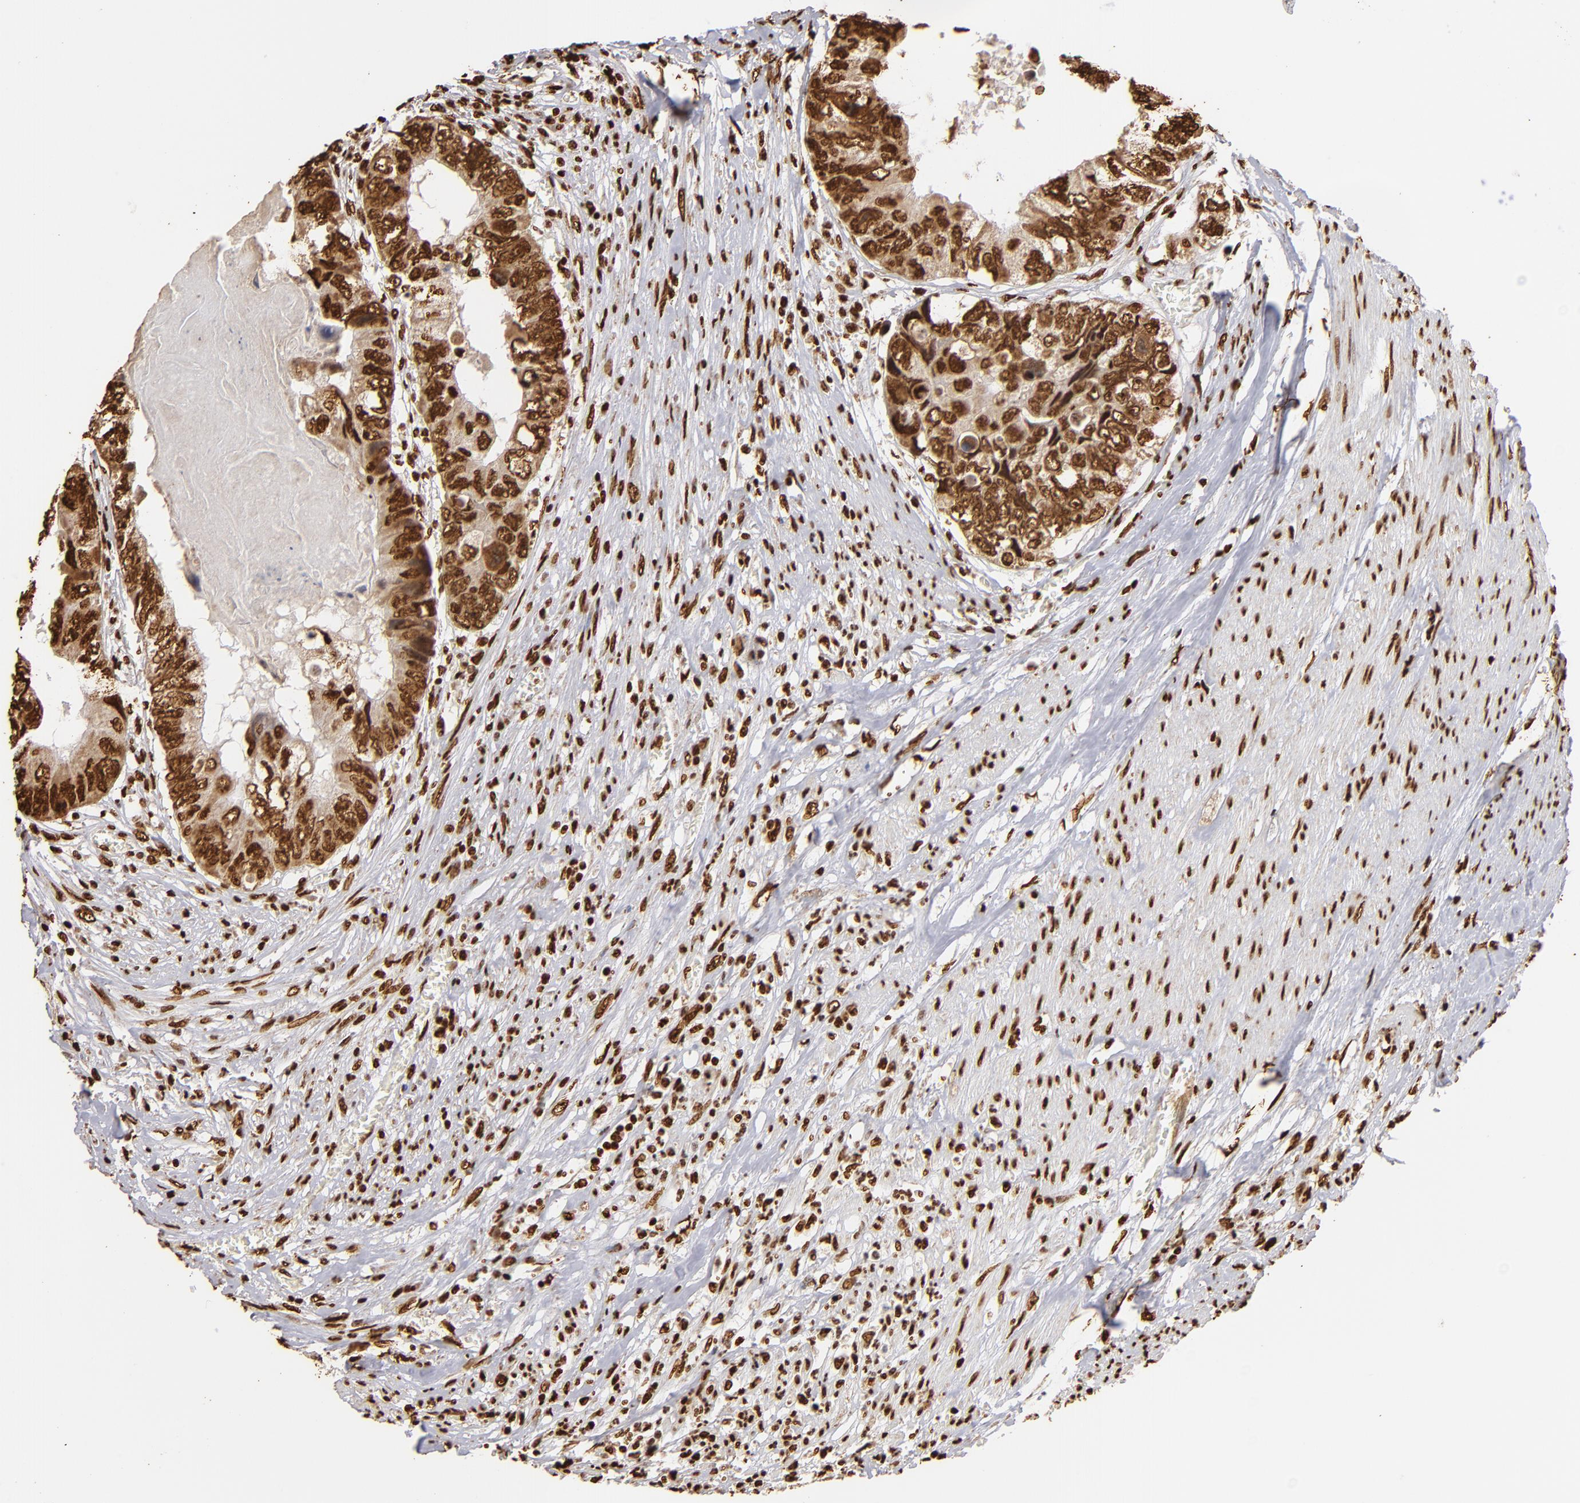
{"staining": {"intensity": "strong", "quantity": ">75%", "location": "nuclear"}, "tissue": "colorectal cancer", "cell_type": "Tumor cells", "image_type": "cancer", "snomed": [{"axis": "morphology", "description": "Adenocarcinoma, NOS"}, {"axis": "topography", "description": "Rectum"}], "caption": "Immunohistochemical staining of human colorectal cancer (adenocarcinoma) displays high levels of strong nuclear protein staining in approximately >75% of tumor cells. The staining was performed using DAB (3,3'-diaminobenzidine) to visualize the protein expression in brown, while the nuclei were stained in blue with hematoxylin (Magnification: 20x).", "gene": "ILF3", "patient": {"sex": "female", "age": 82}}